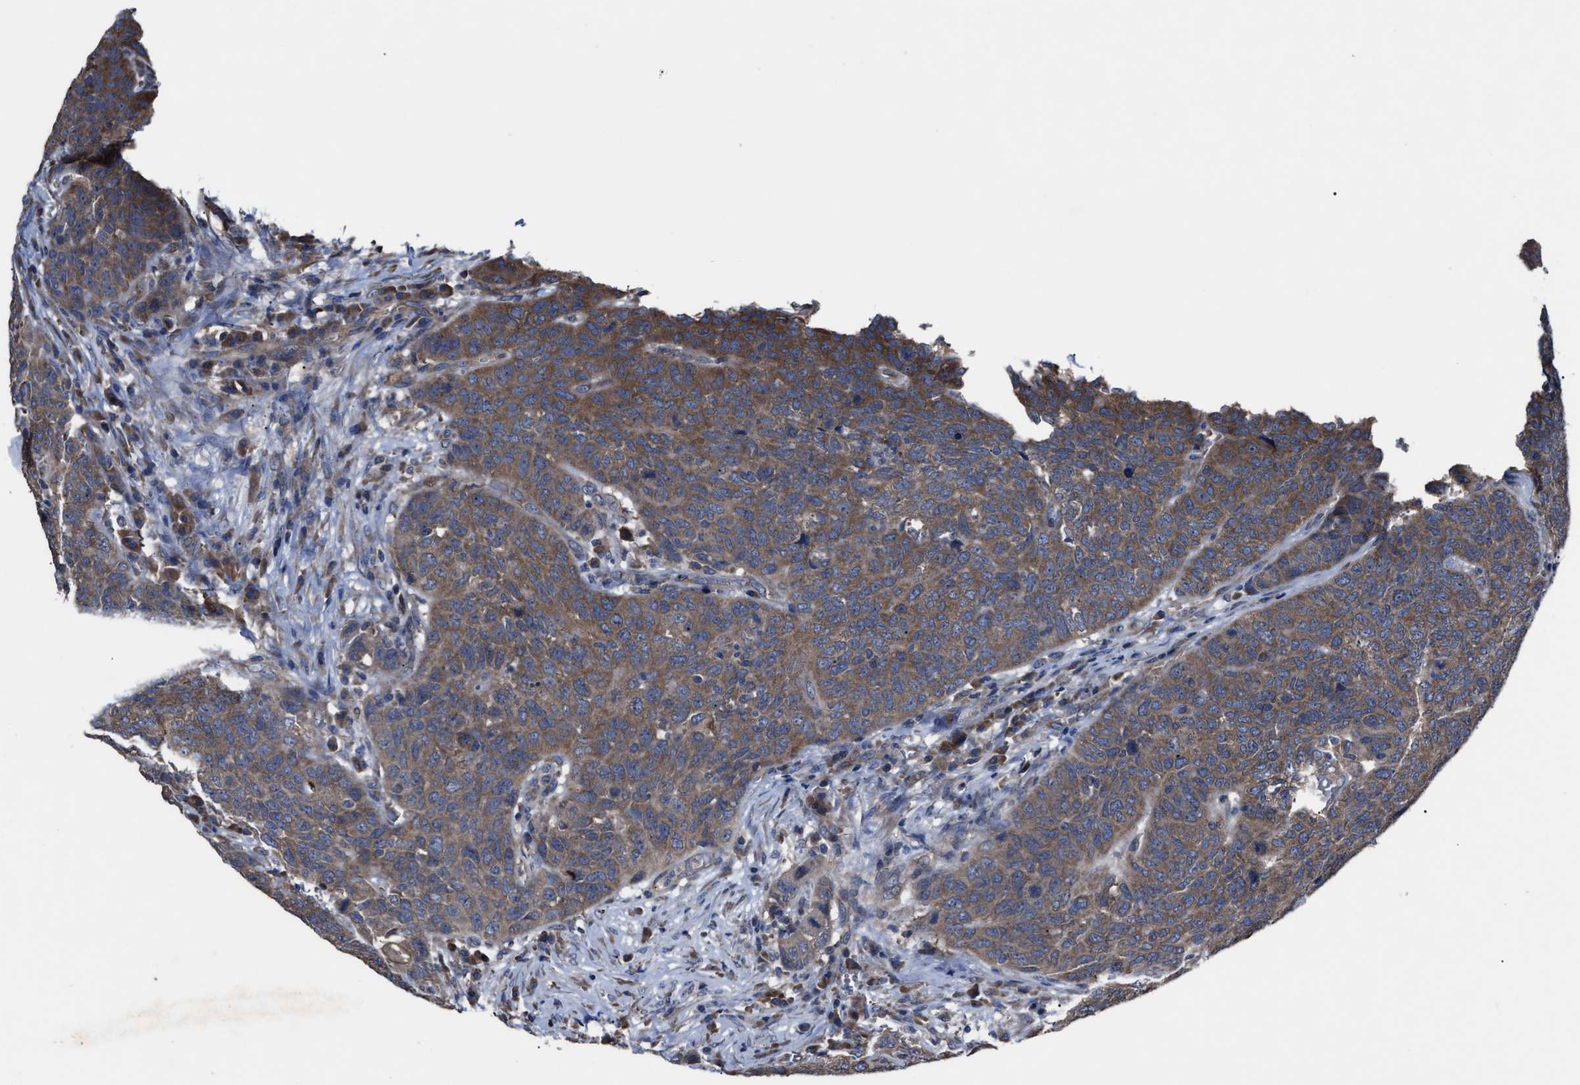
{"staining": {"intensity": "moderate", "quantity": ">75%", "location": "cytoplasmic/membranous"}, "tissue": "head and neck cancer", "cell_type": "Tumor cells", "image_type": "cancer", "snomed": [{"axis": "morphology", "description": "Squamous cell carcinoma, NOS"}, {"axis": "topography", "description": "Head-Neck"}], "caption": "Immunohistochemistry (IHC) micrograph of neoplastic tissue: human head and neck cancer stained using immunohistochemistry shows medium levels of moderate protein expression localized specifically in the cytoplasmic/membranous of tumor cells, appearing as a cytoplasmic/membranous brown color.", "gene": "UPF1", "patient": {"sex": "male", "age": 66}}